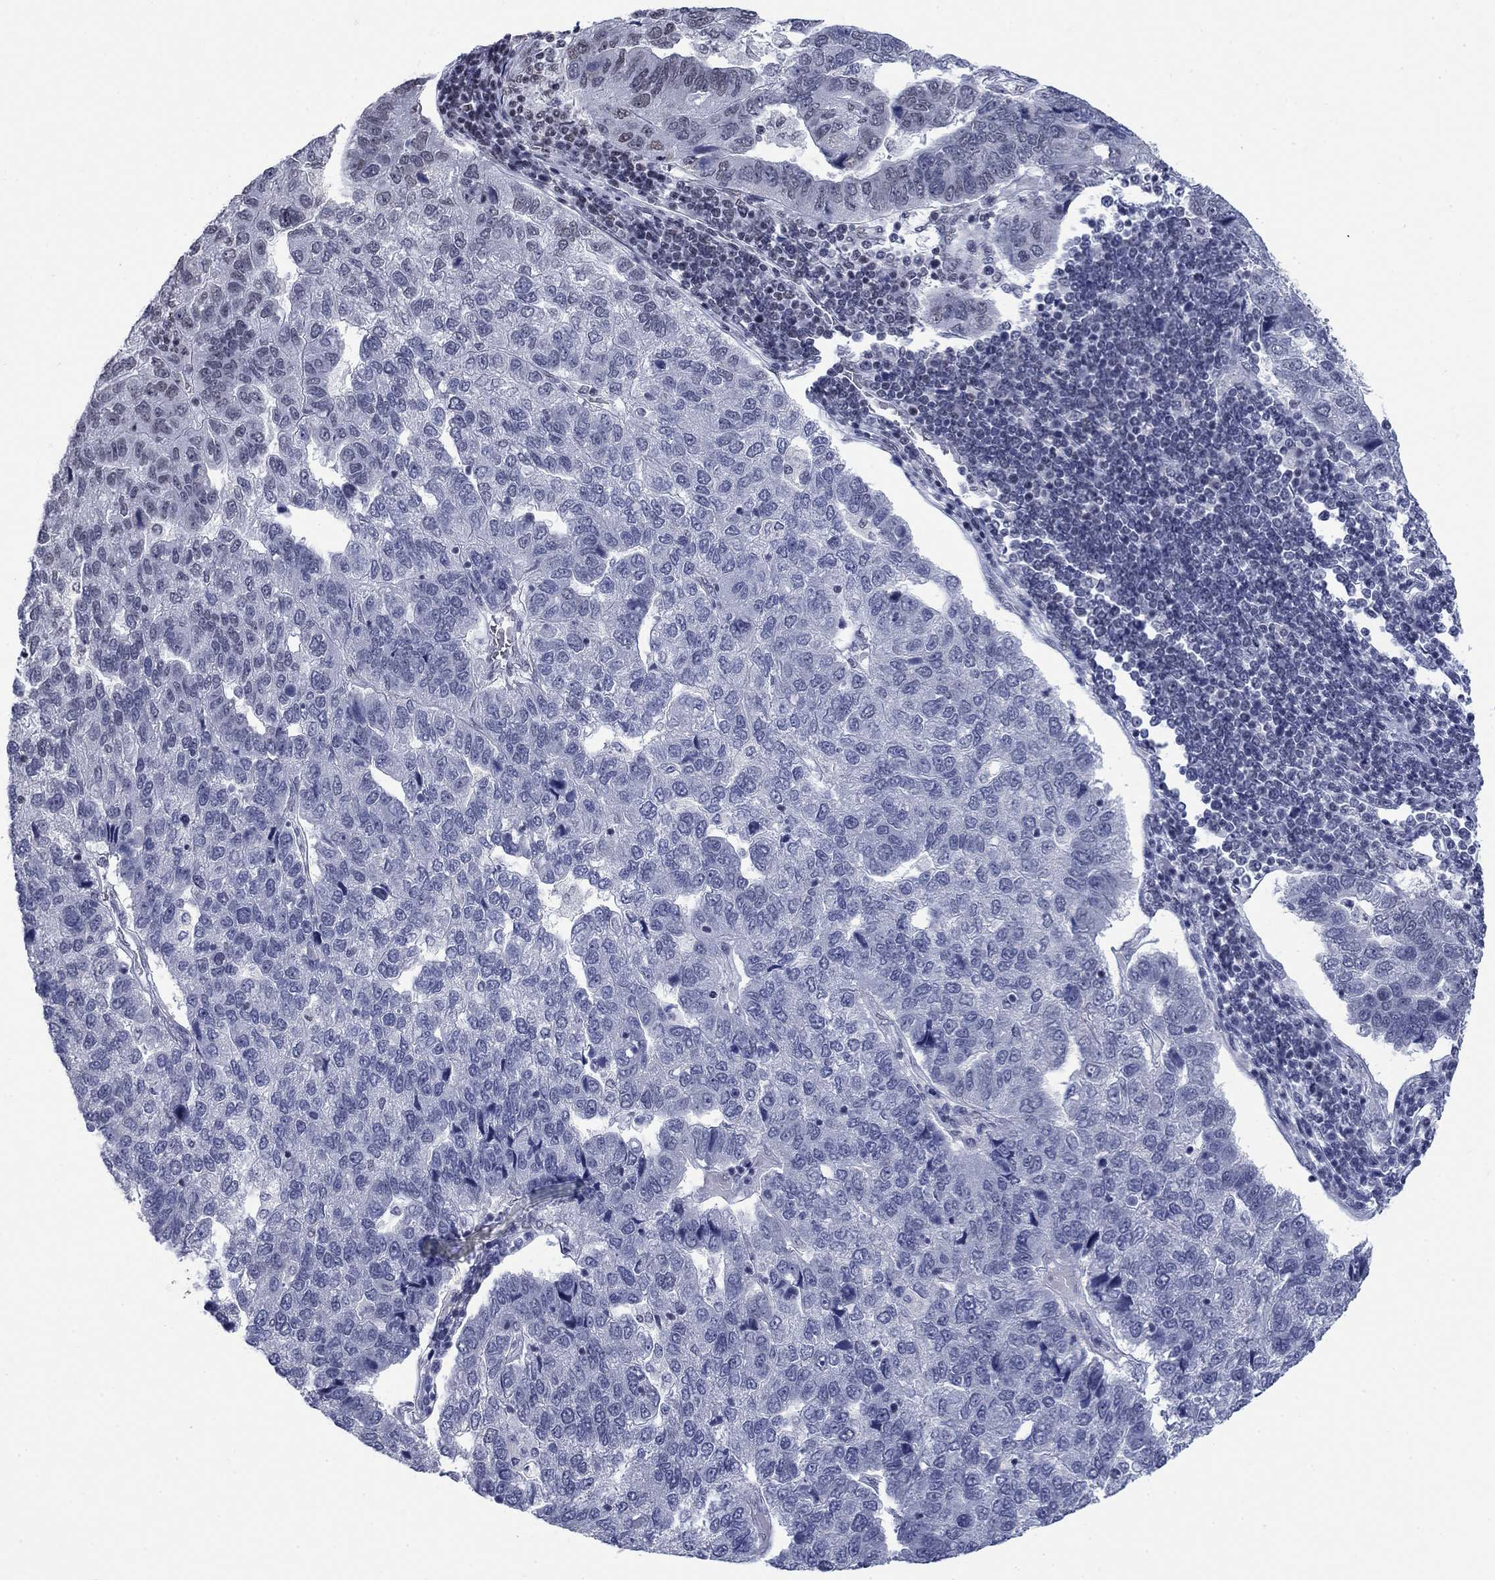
{"staining": {"intensity": "negative", "quantity": "none", "location": "none"}, "tissue": "pancreatic cancer", "cell_type": "Tumor cells", "image_type": "cancer", "snomed": [{"axis": "morphology", "description": "Adenocarcinoma, NOS"}, {"axis": "topography", "description": "Pancreas"}], "caption": "Protein analysis of adenocarcinoma (pancreatic) displays no significant staining in tumor cells.", "gene": "NPAS3", "patient": {"sex": "female", "age": 61}}